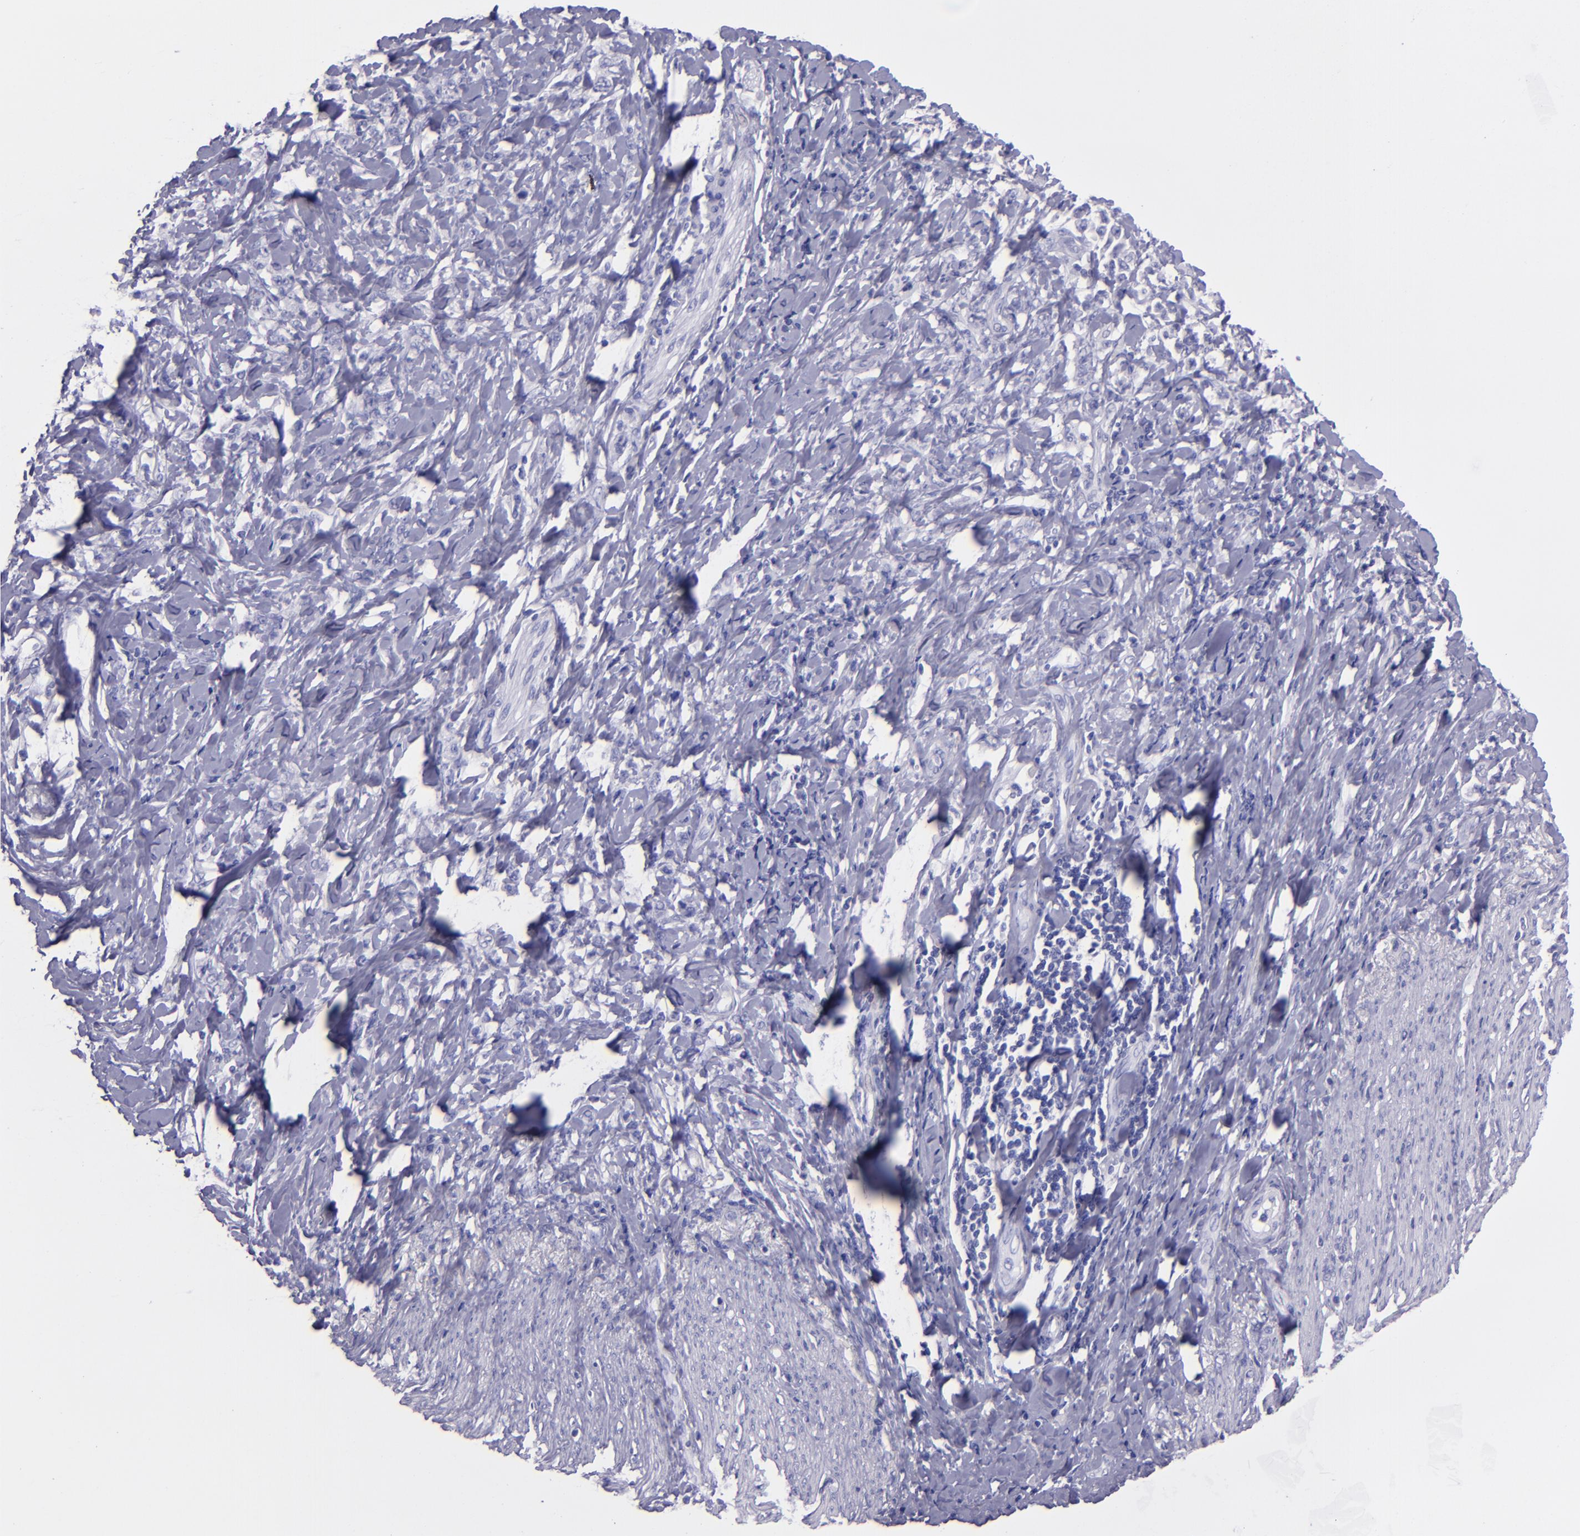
{"staining": {"intensity": "negative", "quantity": "none", "location": "none"}, "tissue": "stomach cancer", "cell_type": "Tumor cells", "image_type": "cancer", "snomed": [{"axis": "morphology", "description": "Adenocarcinoma, NOS"}, {"axis": "topography", "description": "Stomach, lower"}], "caption": "A photomicrograph of human stomach cancer (adenocarcinoma) is negative for staining in tumor cells.", "gene": "TNNT3", "patient": {"sex": "male", "age": 88}}